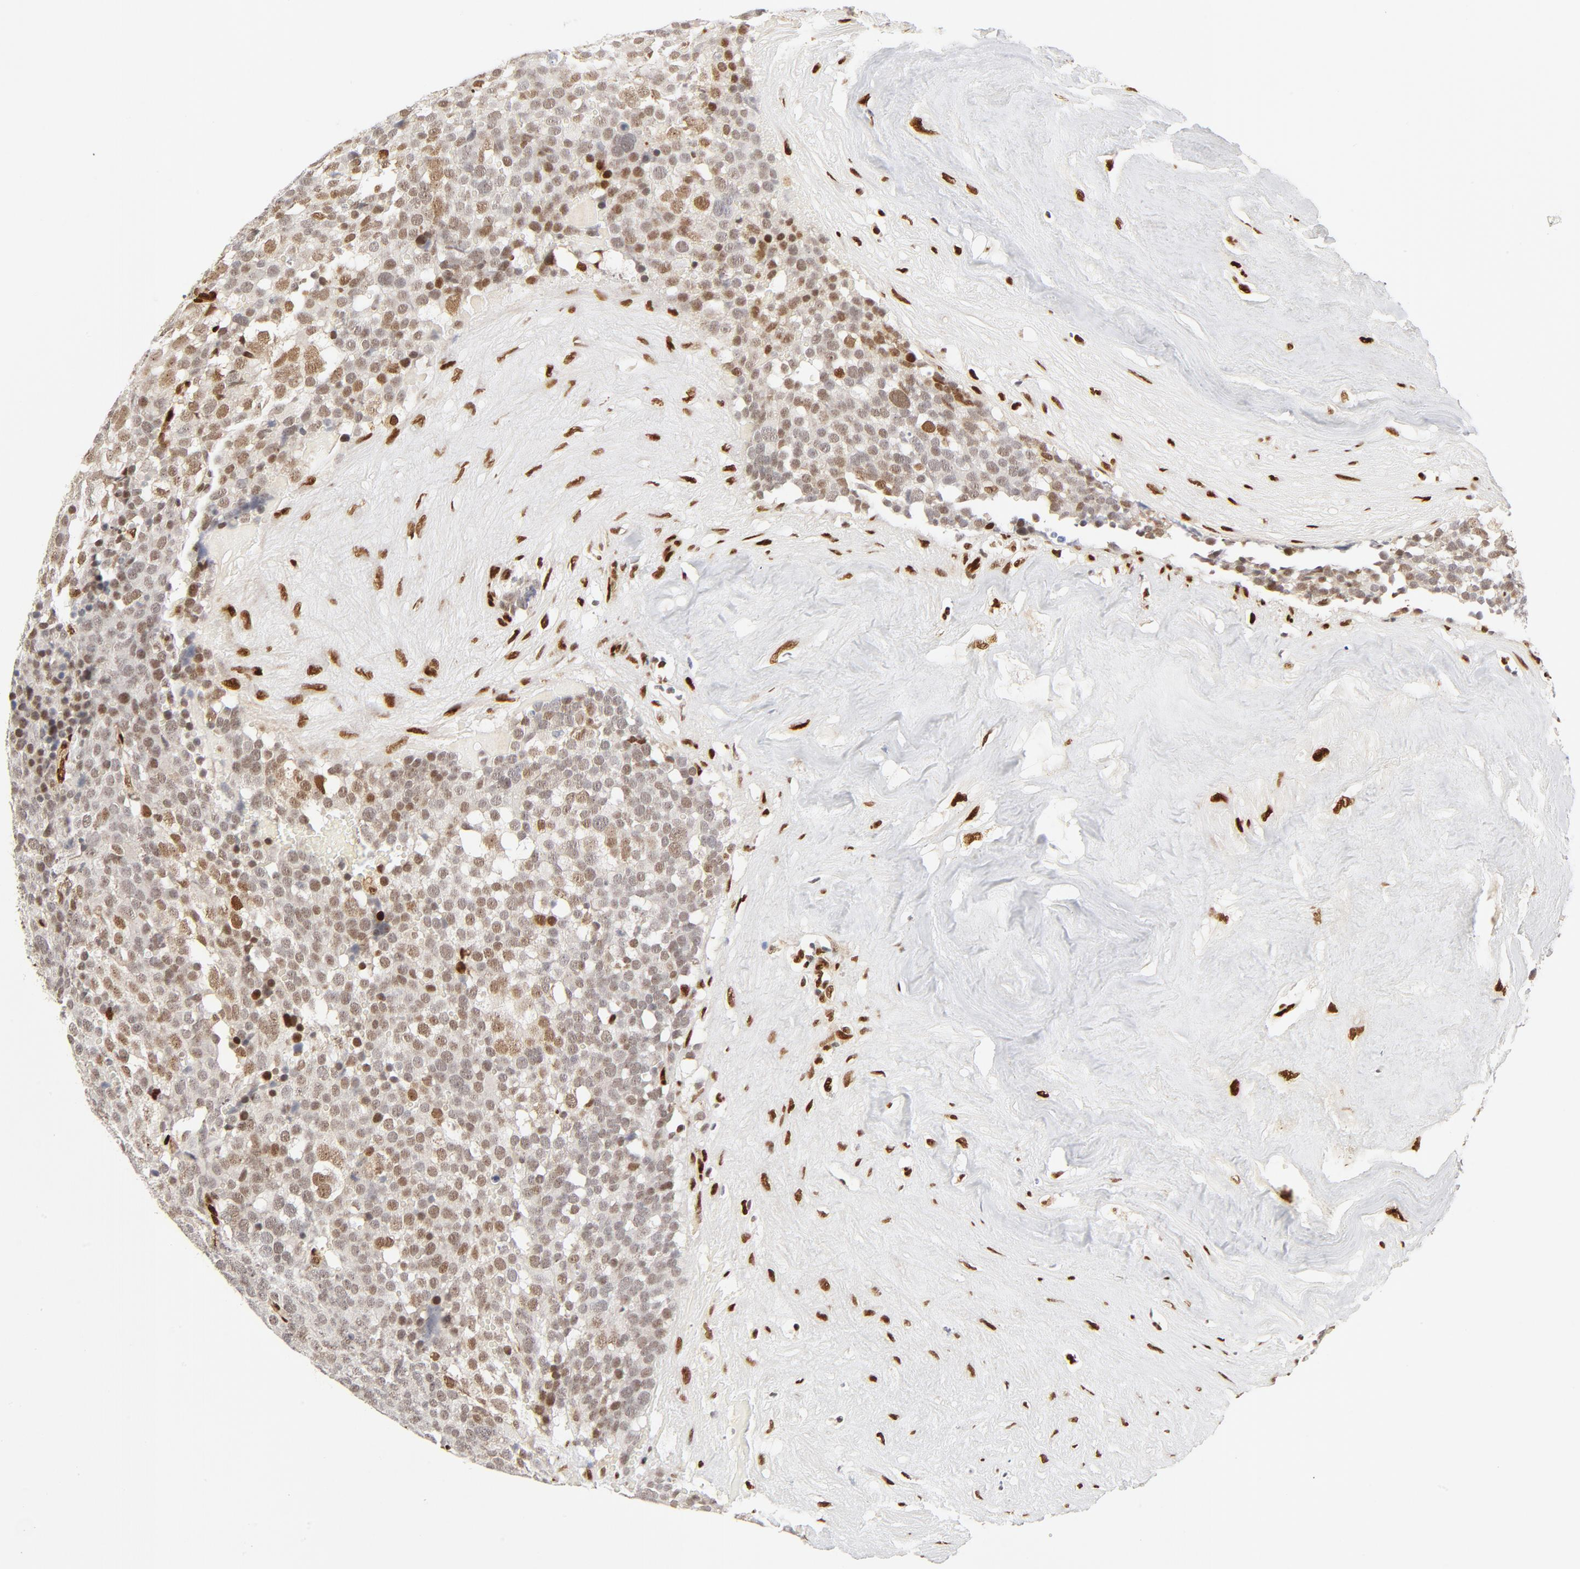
{"staining": {"intensity": "moderate", "quantity": "<25%", "location": "nuclear"}, "tissue": "testis cancer", "cell_type": "Tumor cells", "image_type": "cancer", "snomed": [{"axis": "morphology", "description": "Seminoma, NOS"}, {"axis": "topography", "description": "Testis"}], "caption": "Immunohistochemical staining of testis cancer reveals low levels of moderate nuclear protein positivity in about <25% of tumor cells. (DAB IHC, brown staining for protein, blue staining for nuclei).", "gene": "MEF2A", "patient": {"sex": "male", "age": 71}}